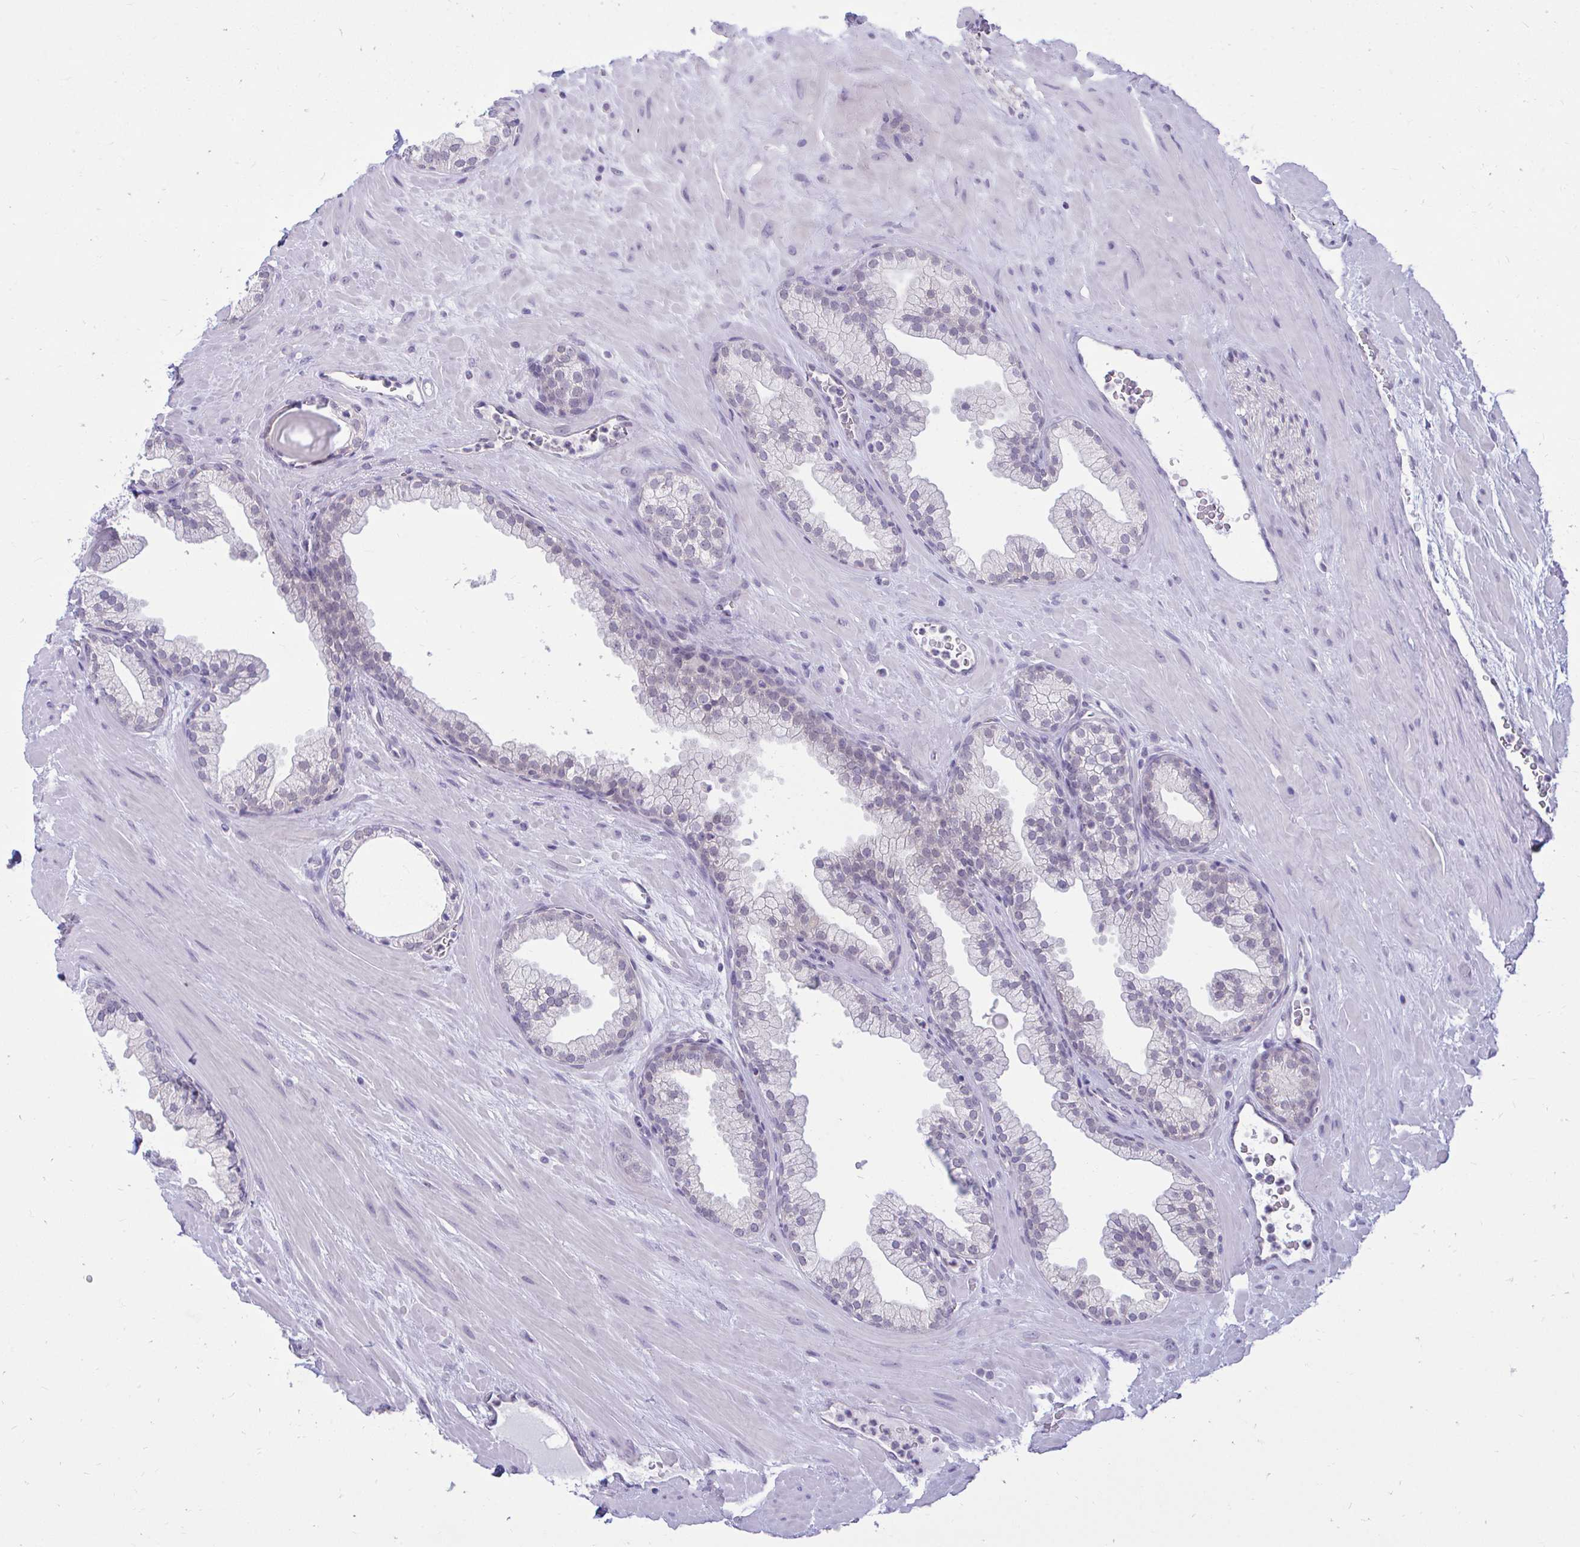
{"staining": {"intensity": "negative", "quantity": "none", "location": "none"}, "tissue": "prostate", "cell_type": "Glandular cells", "image_type": "normal", "snomed": [{"axis": "morphology", "description": "Normal tissue, NOS"}, {"axis": "topography", "description": "Prostate"}, {"axis": "topography", "description": "Peripheral nerve tissue"}], "caption": "This is an IHC histopathology image of unremarkable prostate. There is no positivity in glandular cells.", "gene": "CSE1L", "patient": {"sex": "male", "age": 61}}